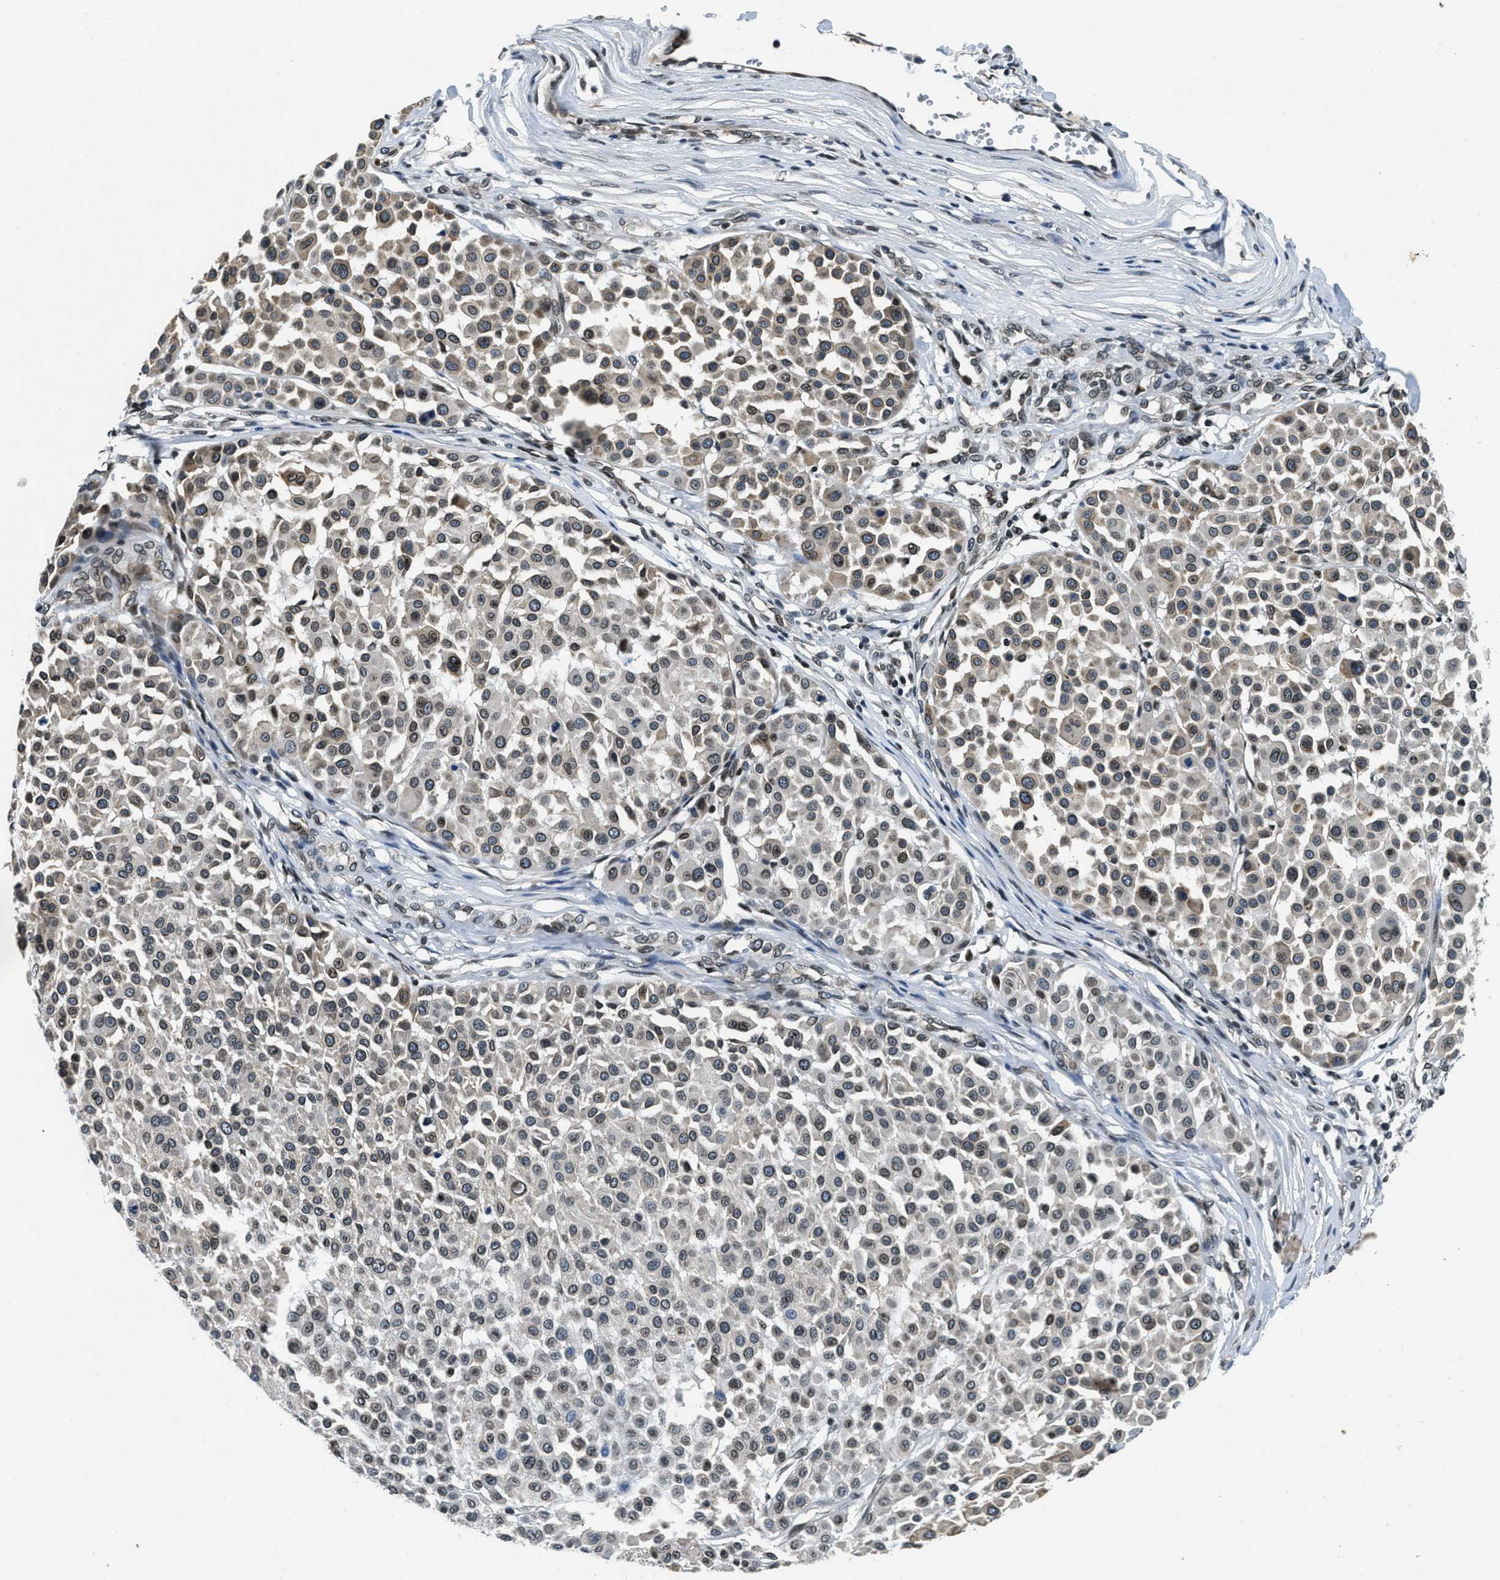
{"staining": {"intensity": "moderate", "quantity": "25%-75%", "location": "cytoplasmic/membranous,nuclear"}, "tissue": "melanoma", "cell_type": "Tumor cells", "image_type": "cancer", "snomed": [{"axis": "morphology", "description": "Malignant melanoma, Metastatic site"}, {"axis": "topography", "description": "Soft tissue"}], "caption": "The immunohistochemical stain labels moderate cytoplasmic/membranous and nuclear staining in tumor cells of malignant melanoma (metastatic site) tissue. The staining was performed using DAB (3,3'-diaminobenzidine), with brown indicating positive protein expression. Nuclei are stained blue with hematoxylin.", "gene": "ZC3HC1", "patient": {"sex": "male", "age": 41}}